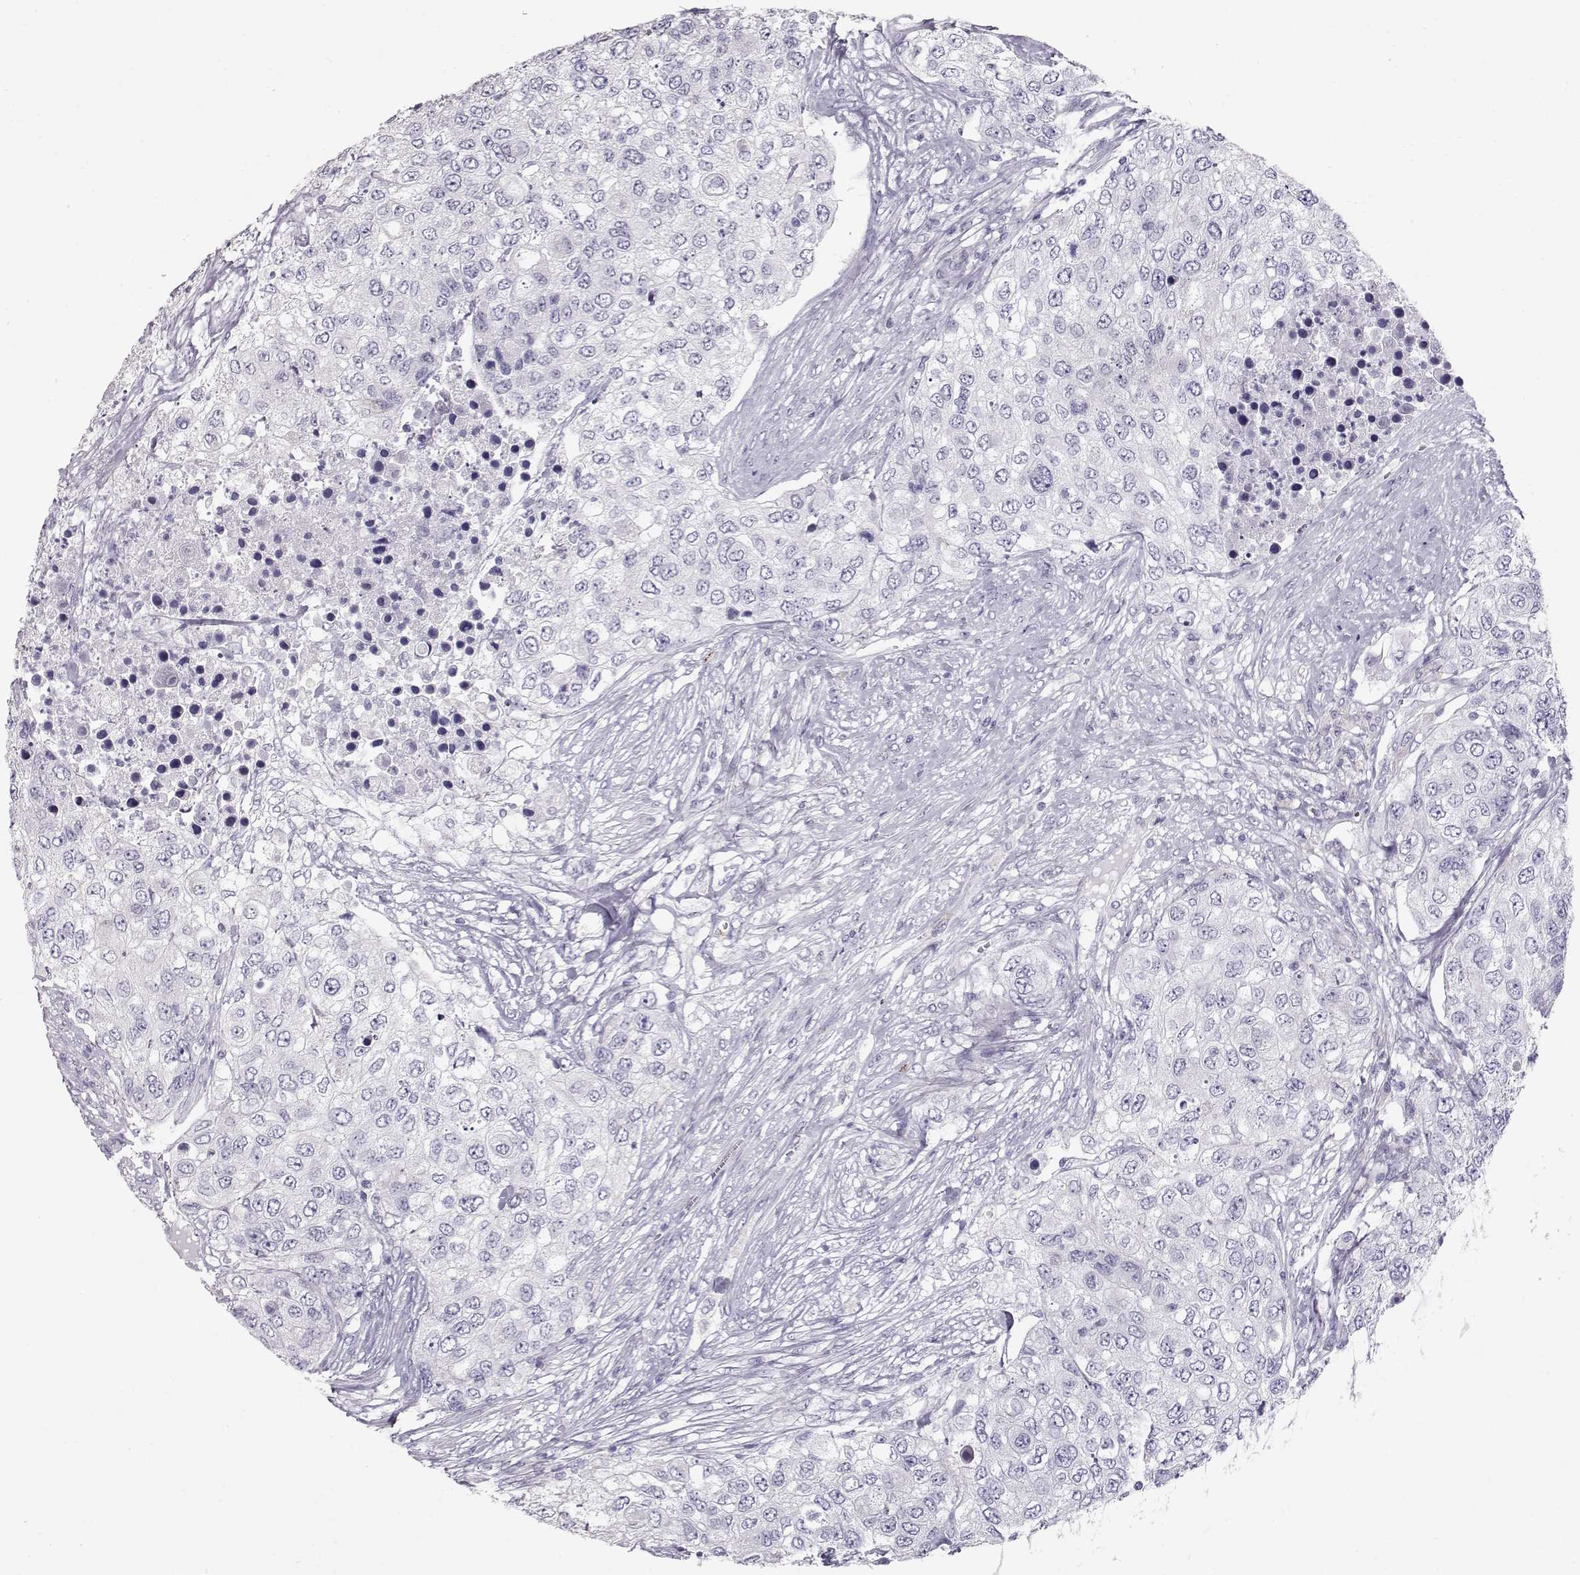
{"staining": {"intensity": "negative", "quantity": "none", "location": "none"}, "tissue": "urothelial cancer", "cell_type": "Tumor cells", "image_type": "cancer", "snomed": [{"axis": "morphology", "description": "Urothelial carcinoma, High grade"}, {"axis": "topography", "description": "Urinary bladder"}], "caption": "Photomicrograph shows no protein positivity in tumor cells of high-grade urothelial carcinoma tissue. The staining was performed using DAB to visualize the protein expression in brown, while the nuclei were stained in blue with hematoxylin (Magnification: 20x).", "gene": "RD3", "patient": {"sex": "female", "age": 78}}